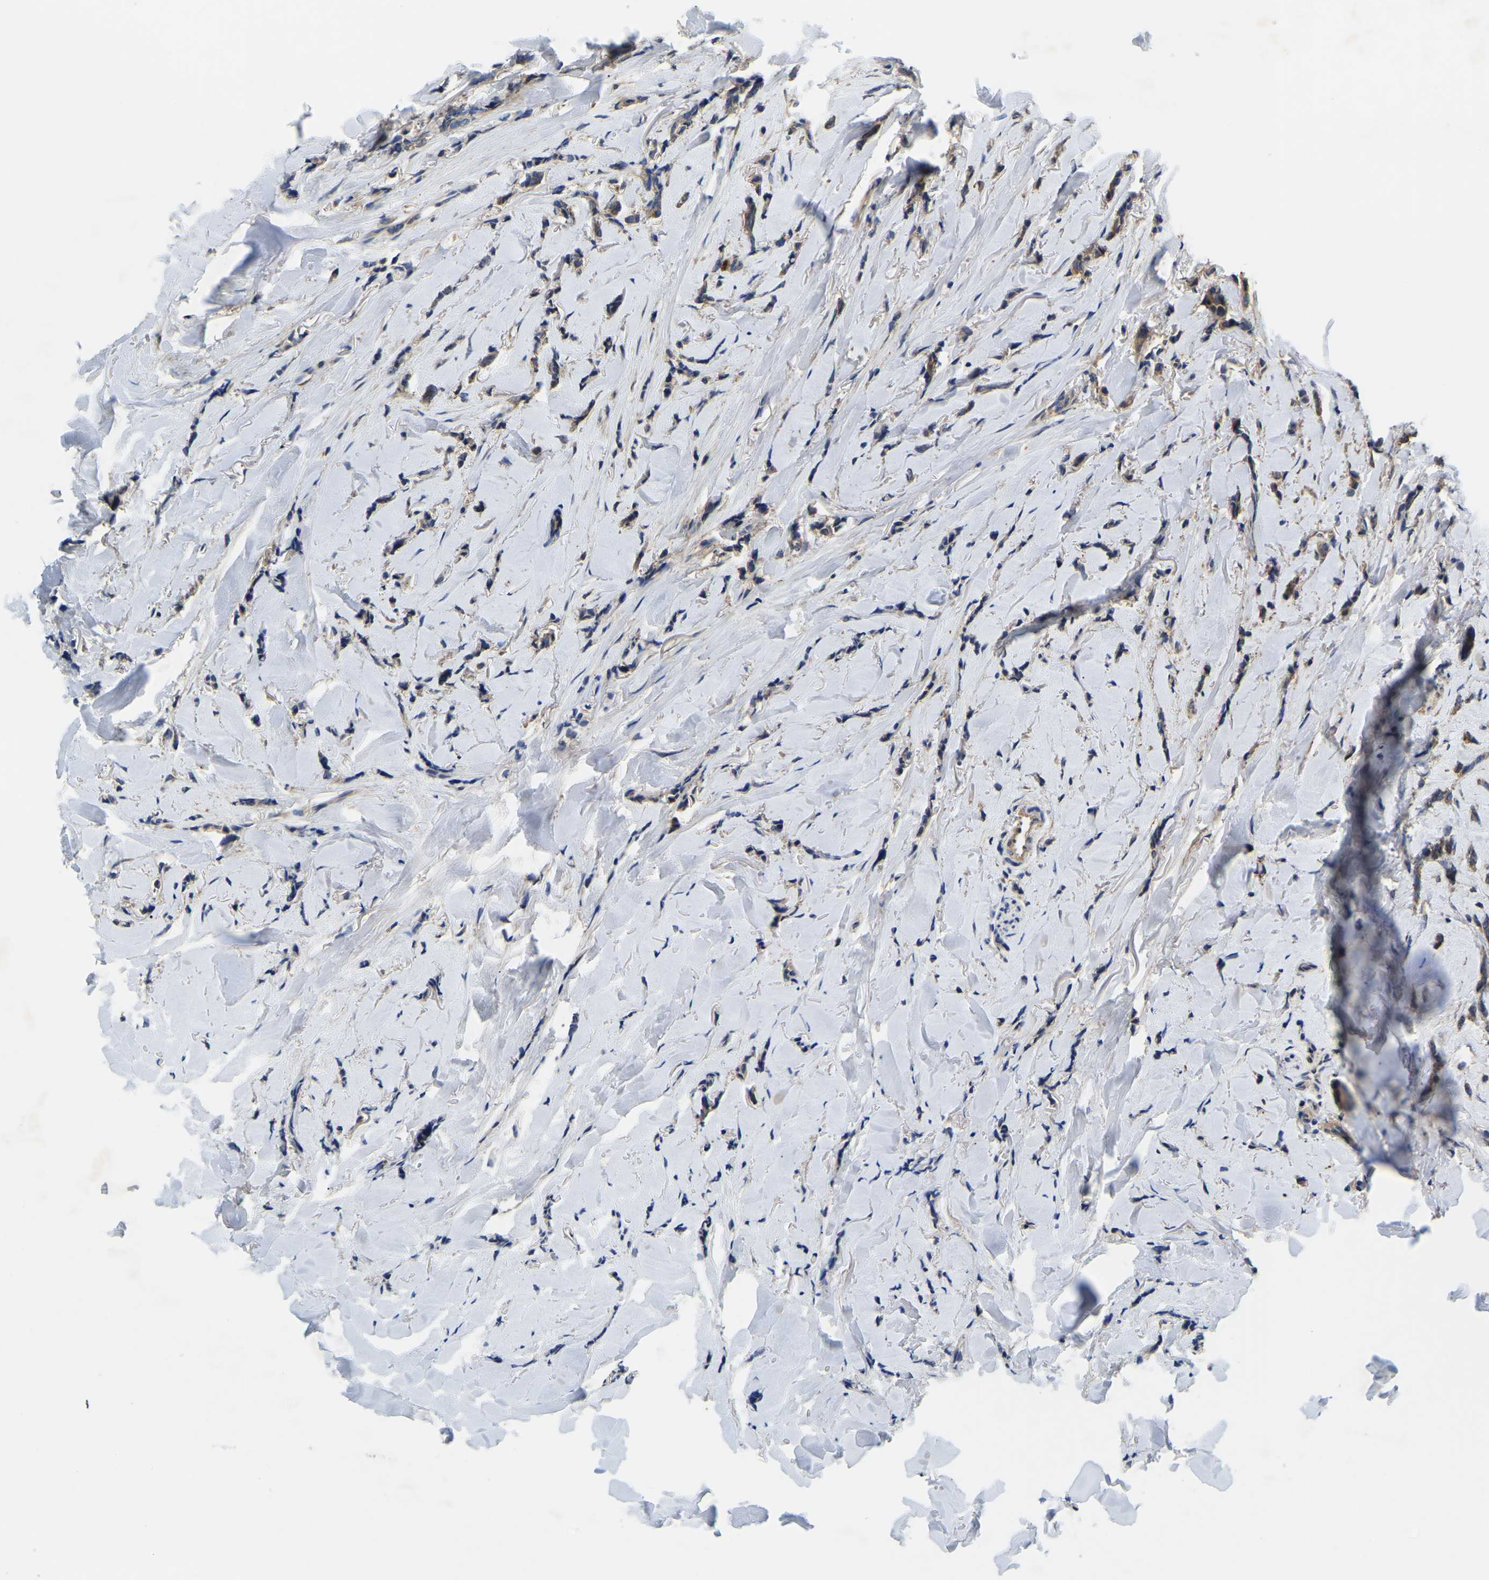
{"staining": {"intensity": "weak", "quantity": ">75%", "location": "cytoplasmic/membranous"}, "tissue": "breast cancer", "cell_type": "Tumor cells", "image_type": "cancer", "snomed": [{"axis": "morphology", "description": "Lobular carcinoma"}, {"axis": "topography", "description": "Skin"}, {"axis": "topography", "description": "Breast"}], "caption": "Breast cancer (lobular carcinoma) stained with a protein marker exhibits weak staining in tumor cells.", "gene": "STAT2", "patient": {"sex": "female", "age": 46}}